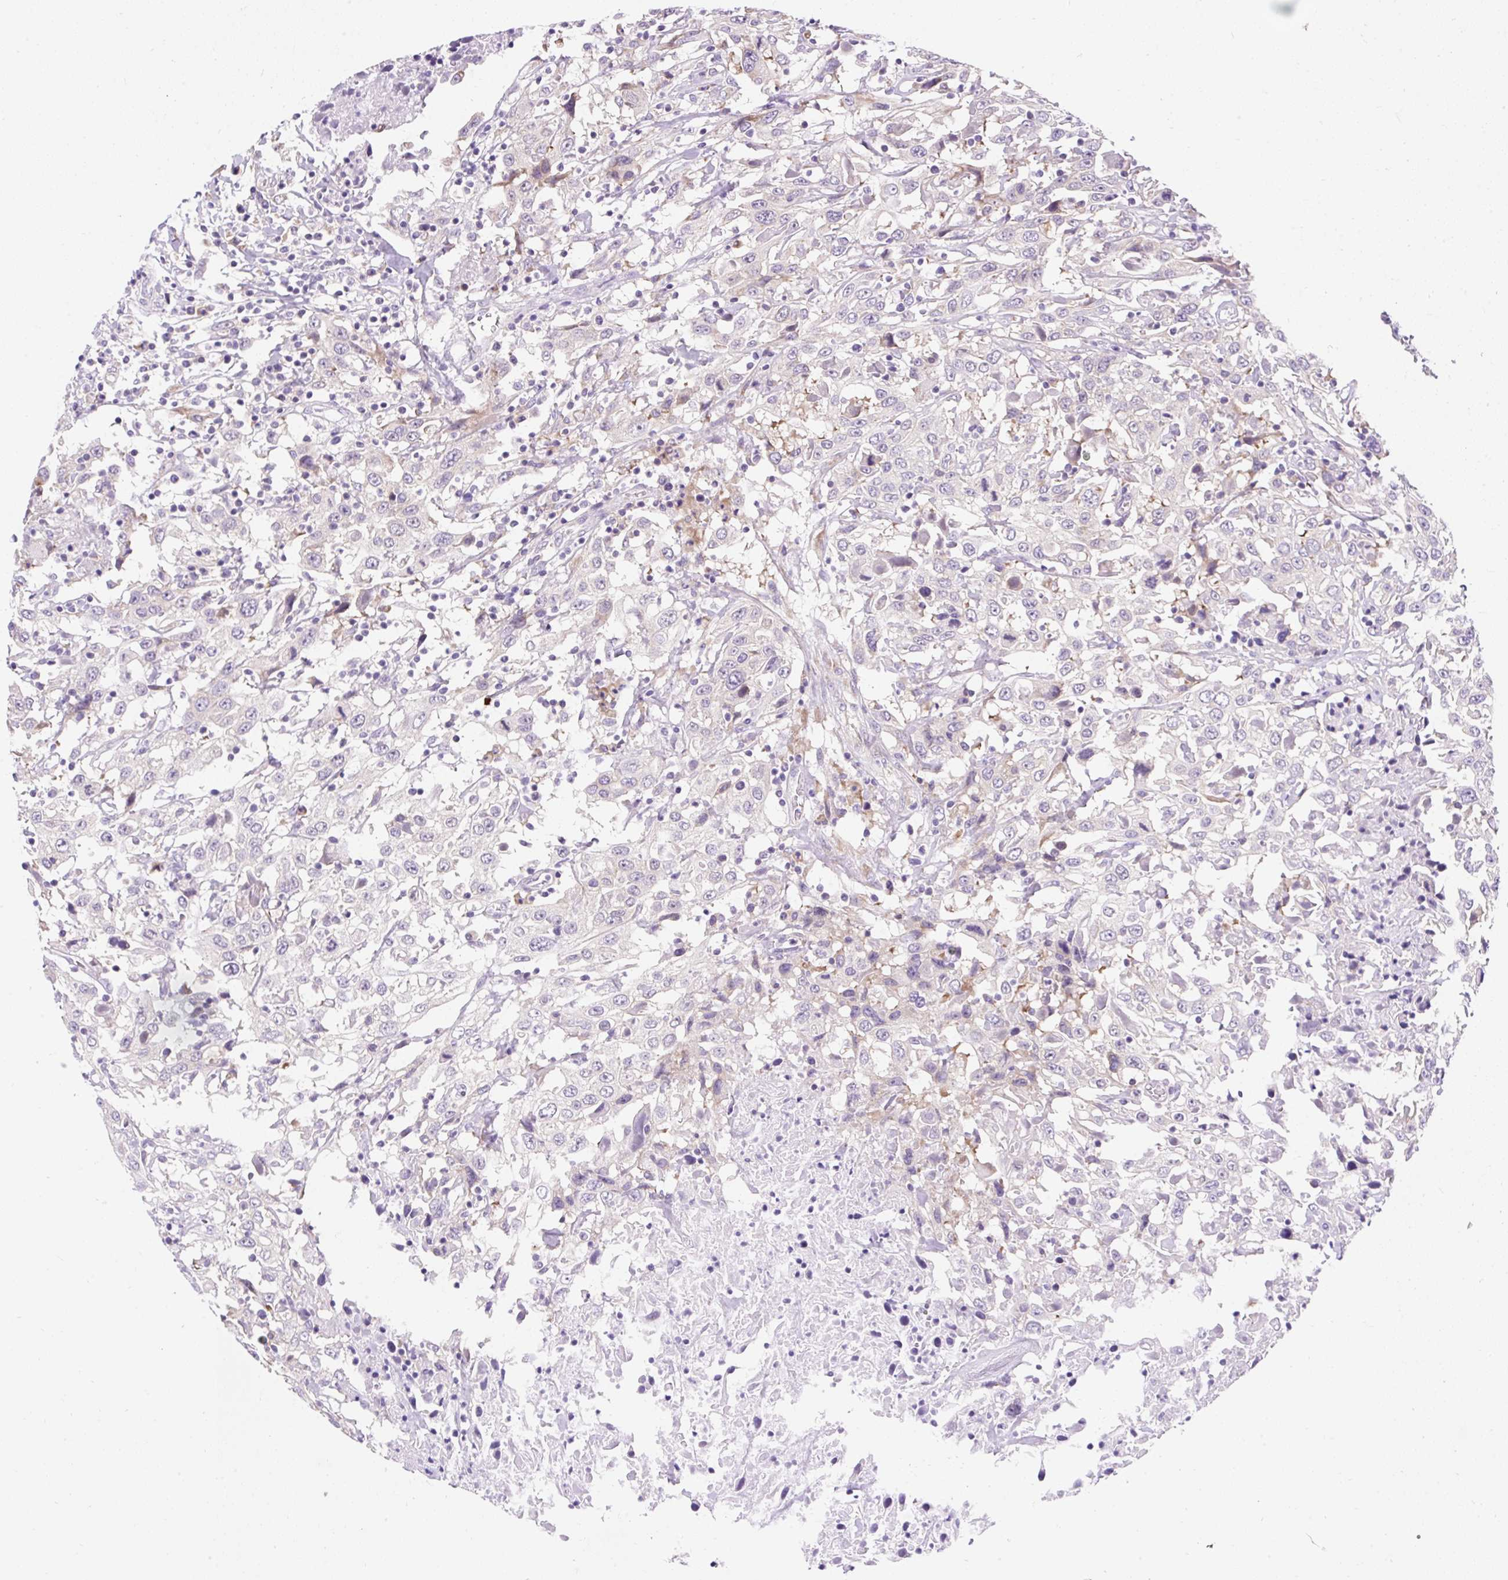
{"staining": {"intensity": "negative", "quantity": "none", "location": "none"}, "tissue": "urothelial cancer", "cell_type": "Tumor cells", "image_type": "cancer", "snomed": [{"axis": "morphology", "description": "Urothelial carcinoma, High grade"}, {"axis": "topography", "description": "Urinary bladder"}], "caption": "Tumor cells are negative for protein expression in human high-grade urothelial carcinoma. The staining is performed using DAB brown chromogen with nuclei counter-stained in using hematoxylin.", "gene": "GPR45", "patient": {"sex": "male", "age": 61}}